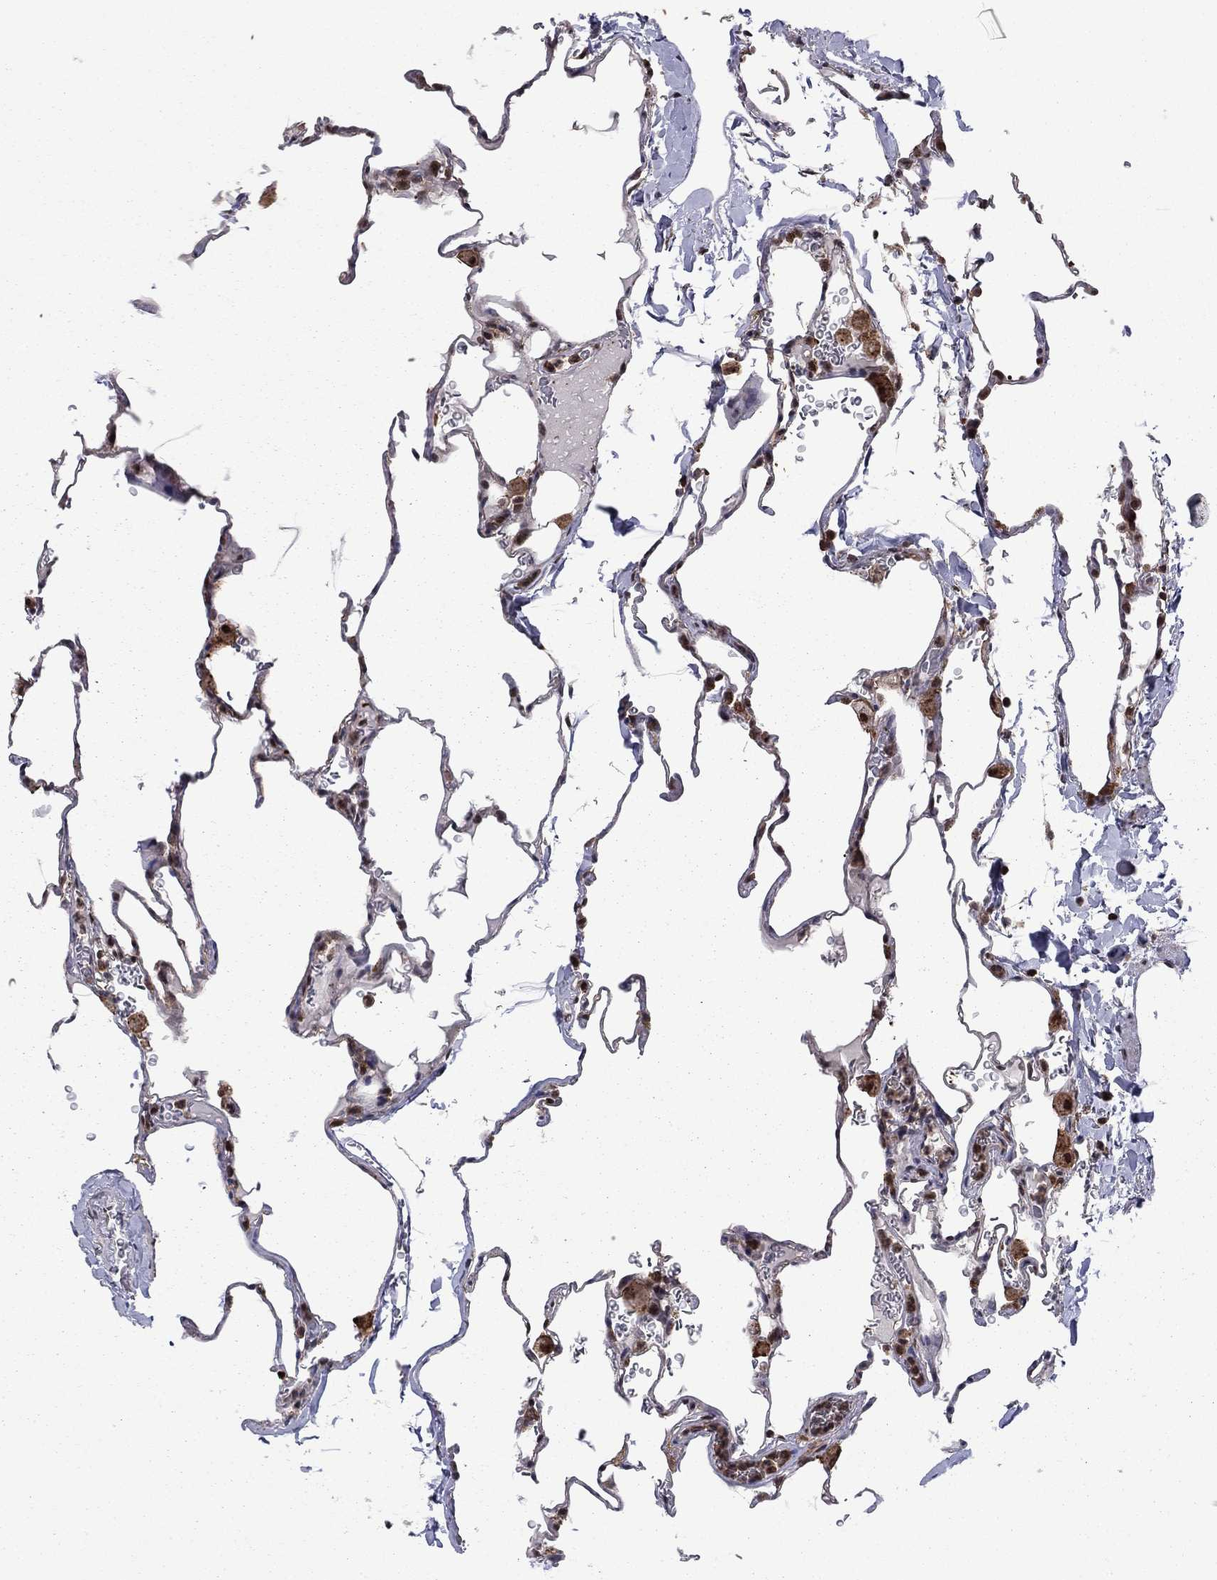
{"staining": {"intensity": "negative", "quantity": "none", "location": "none"}, "tissue": "lung", "cell_type": "Alveolar cells", "image_type": "normal", "snomed": [{"axis": "morphology", "description": "Normal tissue, NOS"}, {"axis": "morphology", "description": "Adenocarcinoma, metastatic, NOS"}, {"axis": "topography", "description": "Lung"}], "caption": "Human lung stained for a protein using immunohistochemistry (IHC) exhibits no expression in alveolar cells.", "gene": "PSMD2", "patient": {"sex": "male", "age": 45}}